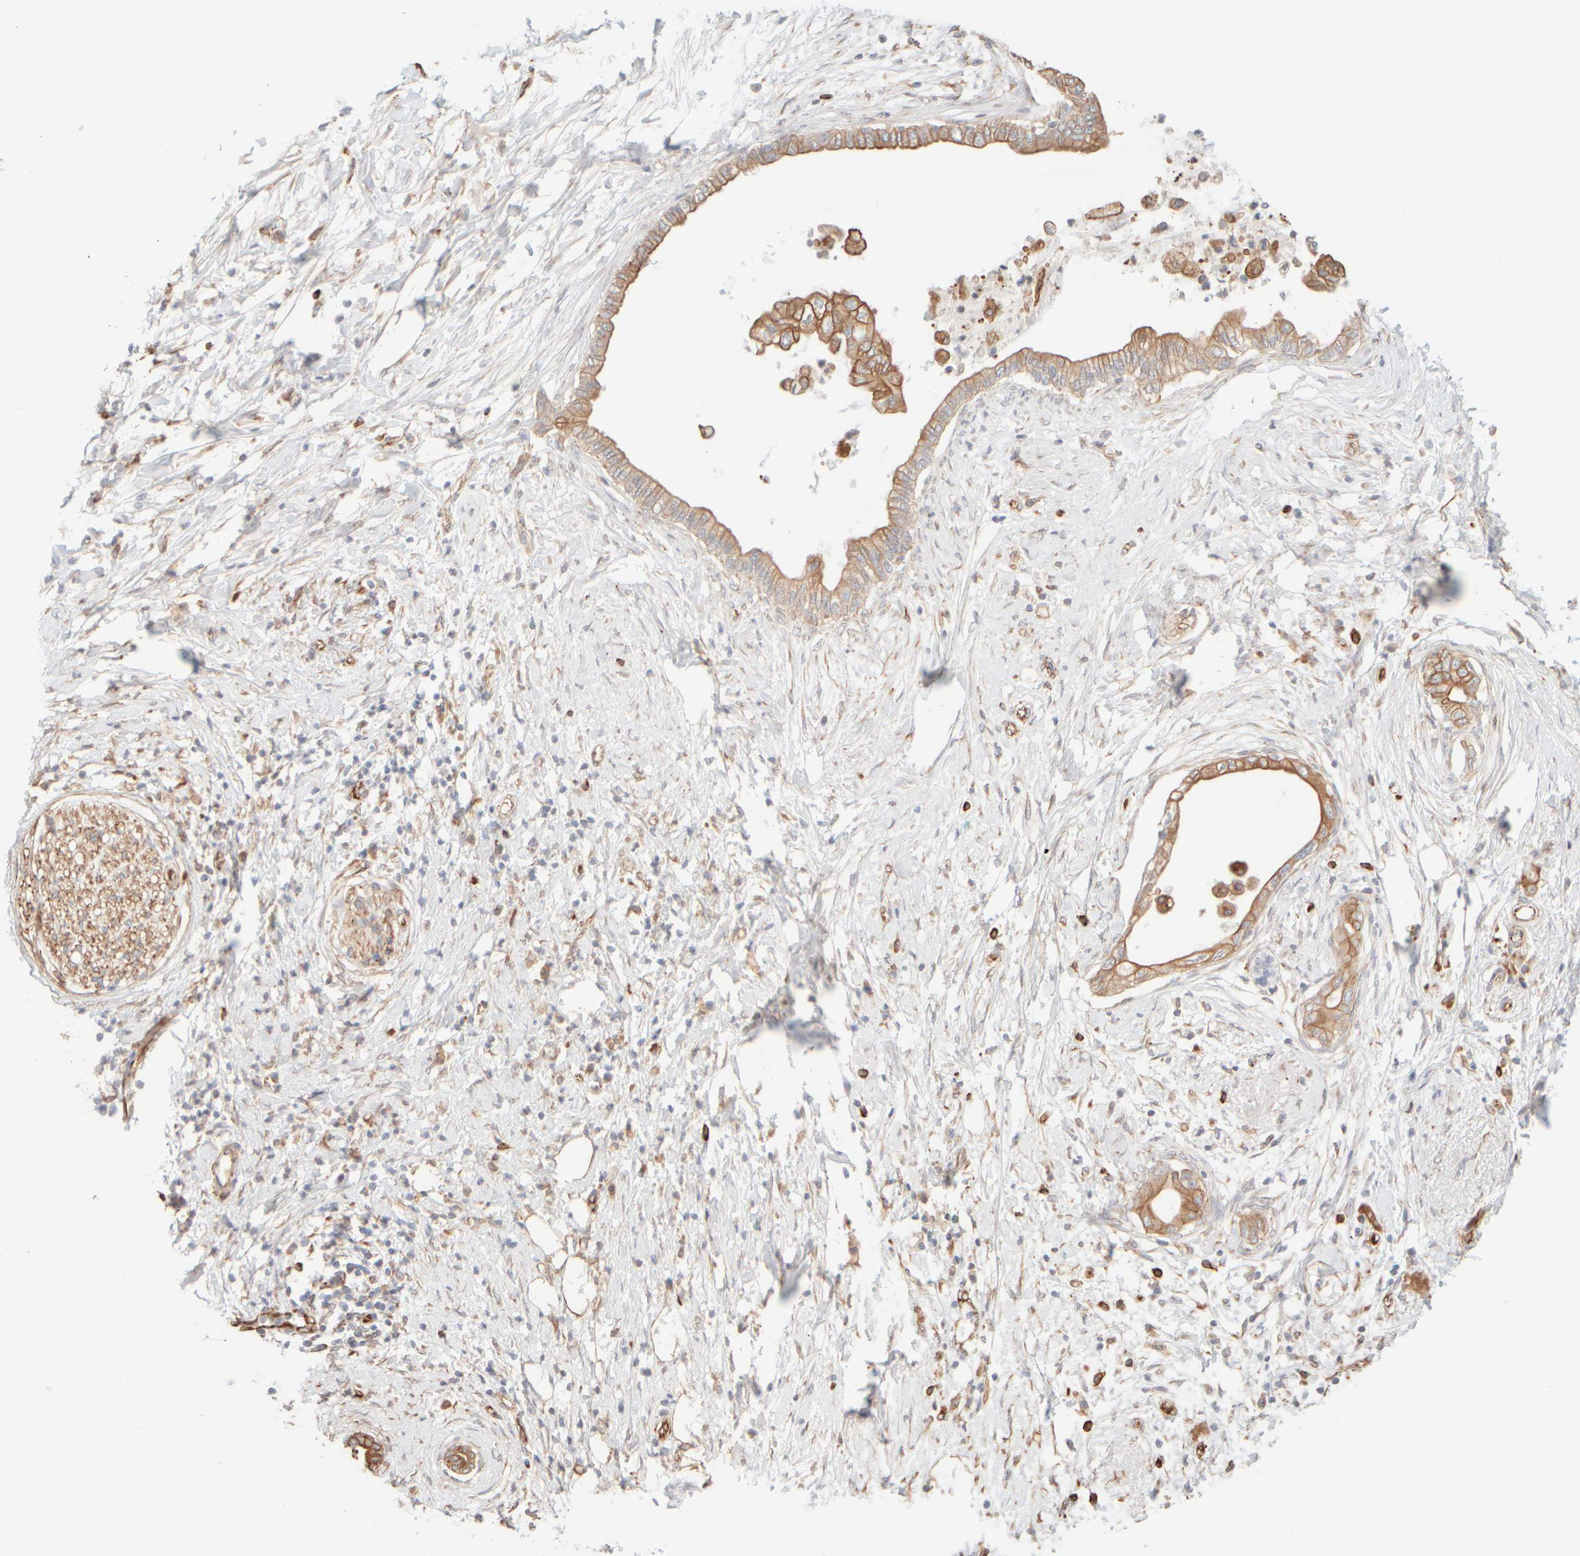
{"staining": {"intensity": "moderate", "quantity": ">75%", "location": "cytoplasmic/membranous"}, "tissue": "pancreatic cancer", "cell_type": "Tumor cells", "image_type": "cancer", "snomed": [{"axis": "morphology", "description": "Normal tissue, NOS"}, {"axis": "morphology", "description": "Adenocarcinoma, NOS"}, {"axis": "topography", "description": "Pancreas"}, {"axis": "topography", "description": "Duodenum"}], "caption": "This micrograph exhibits immunohistochemistry staining of pancreatic adenocarcinoma, with medium moderate cytoplasmic/membranous expression in about >75% of tumor cells.", "gene": "KRT15", "patient": {"sex": "female", "age": 60}}